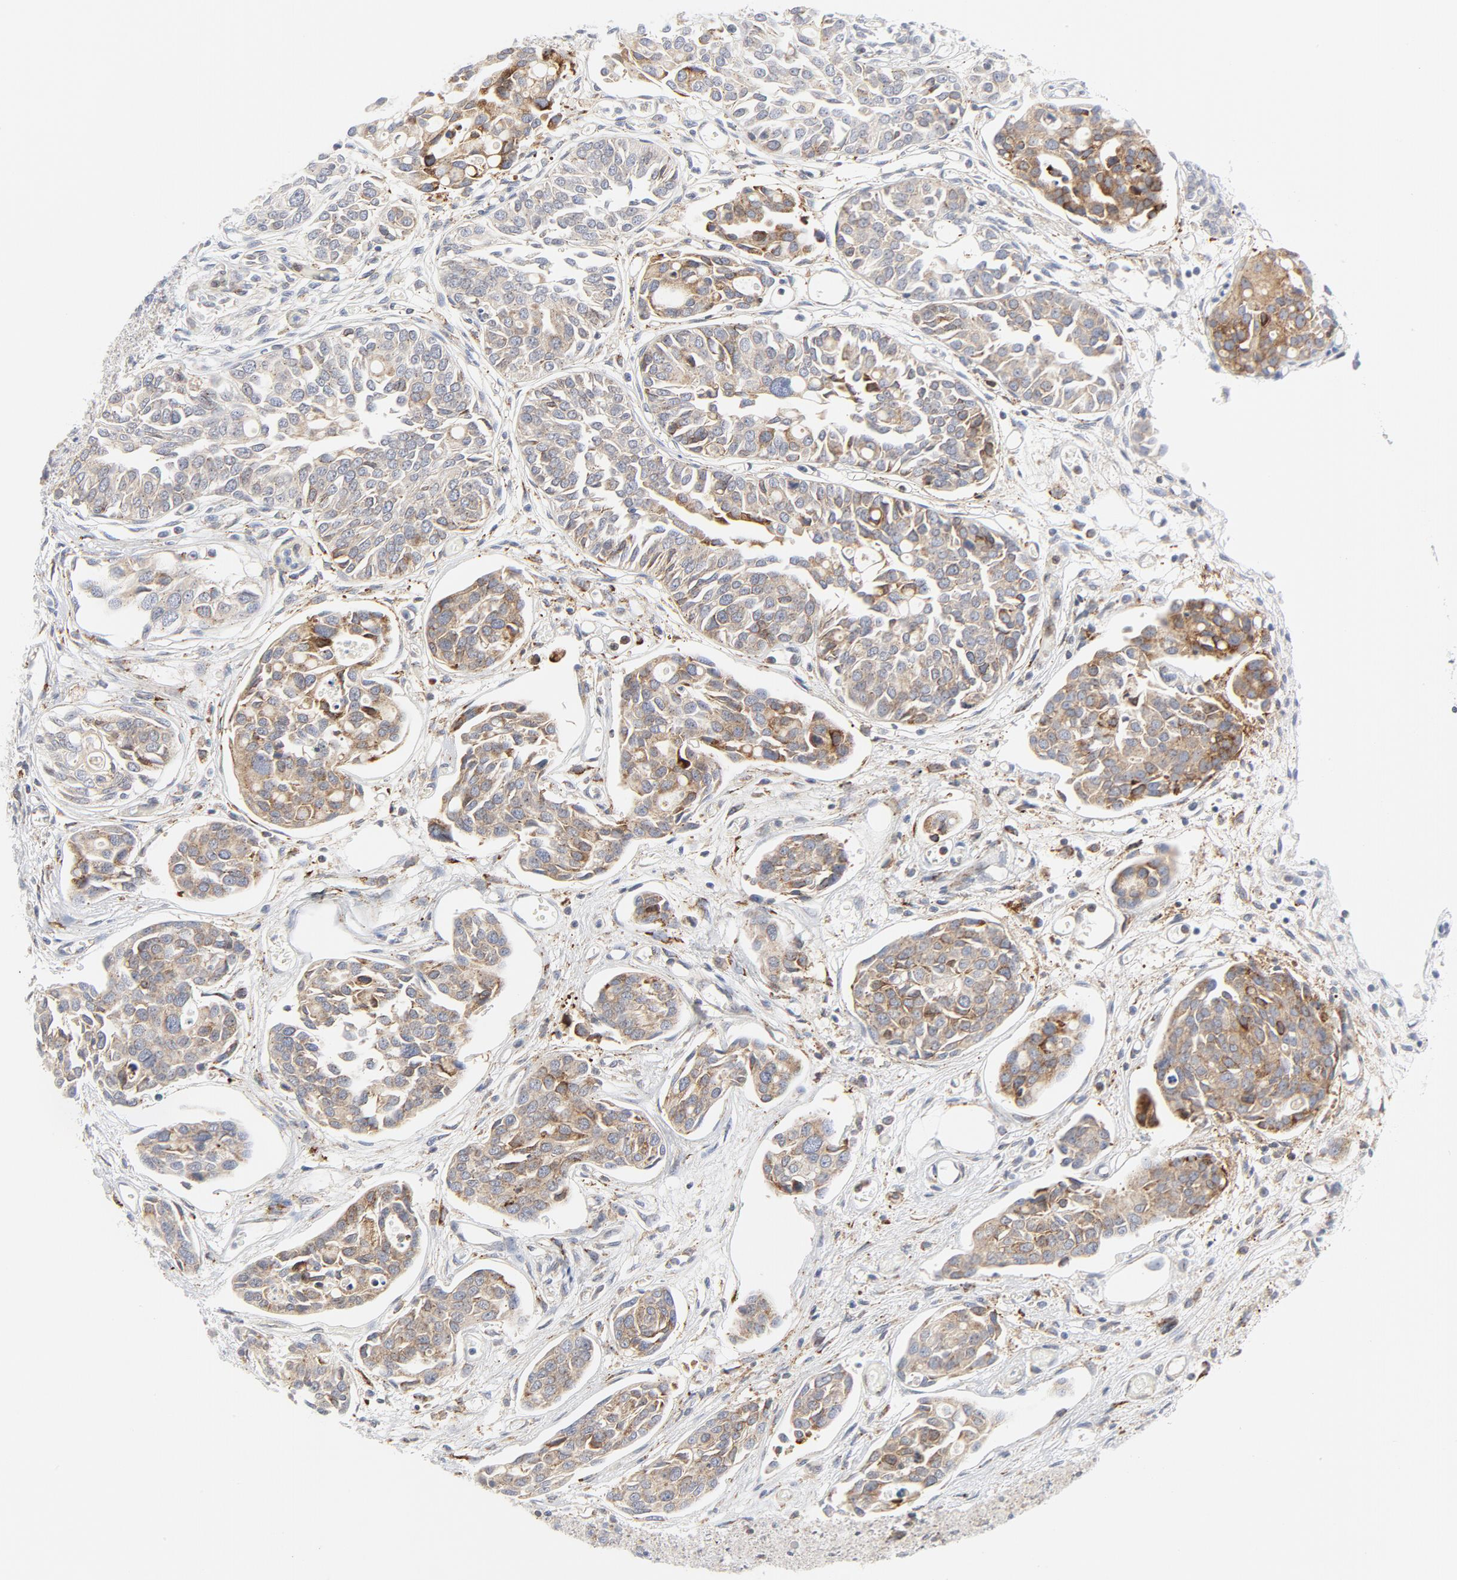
{"staining": {"intensity": "moderate", "quantity": ">75%", "location": "cytoplasmic/membranous"}, "tissue": "urothelial cancer", "cell_type": "Tumor cells", "image_type": "cancer", "snomed": [{"axis": "morphology", "description": "Urothelial carcinoma, High grade"}, {"axis": "topography", "description": "Urinary bladder"}], "caption": "High-grade urothelial carcinoma tissue displays moderate cytoplasmic/membranous staining in approximately >75% of tumor cells, visualized by immunohistochemistry. The protein of interest is stained brown, and the nuclei are stained in blue (DAB (3,3'-diaminobenzidine) IHC with brightfield microscopy, high magnification).", "gene": "LRP6", "patient": {"sex": "male", "age": 78}}